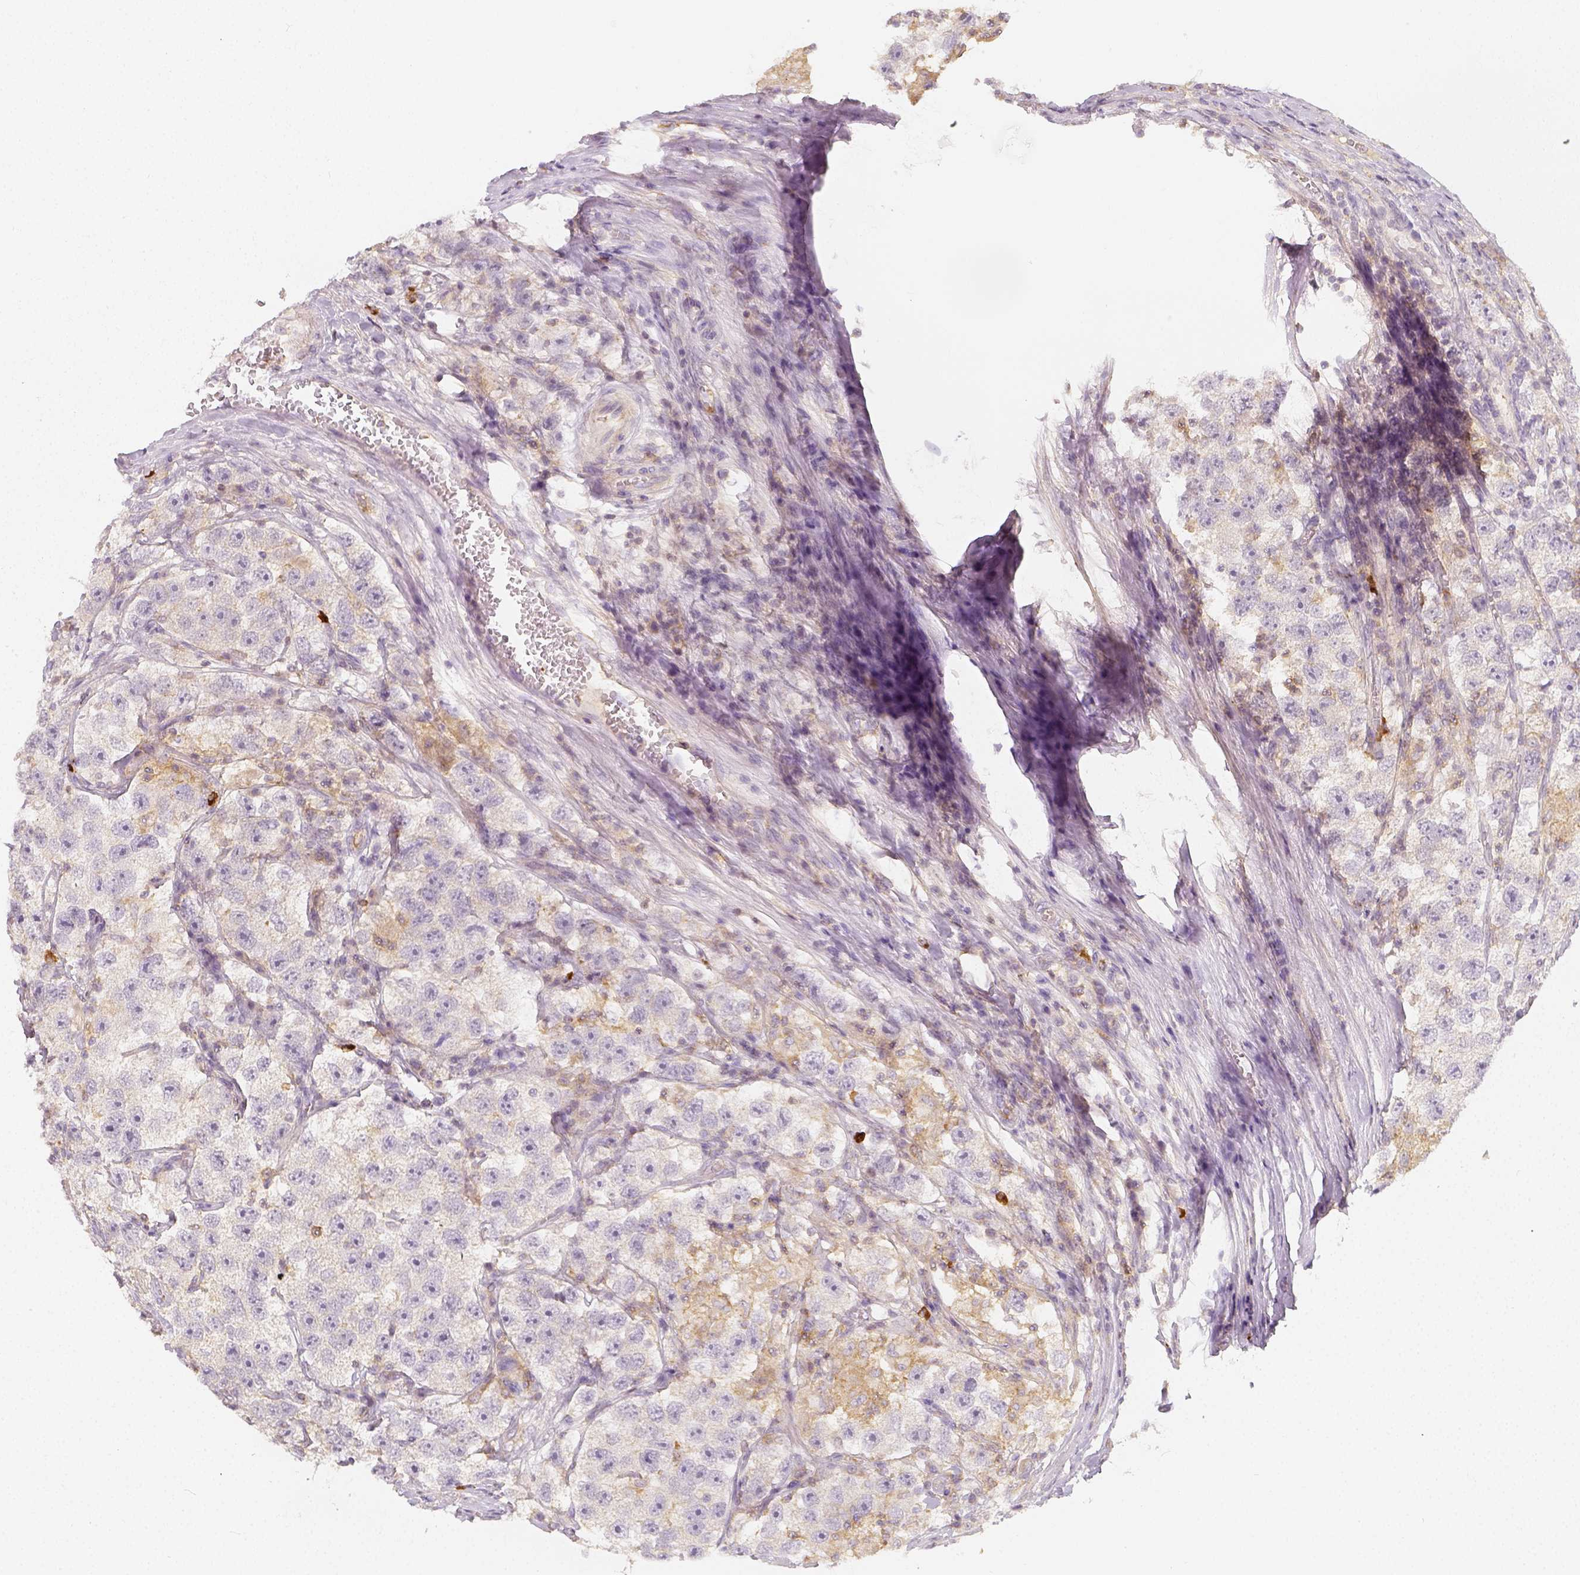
{"staining": {"intensity": "negative", "quantity": "none", "location": "none"}, "tissue": "testis cancer", "cell_type": "Tumor cells", "image_type": "cancer", "snomed": [{"axis": "morphology", "description": "Seminoma, NOS"}, {"axis": "topography", "description": "Testis"}], "caption": "Immunohistochemistry photomicrograph of neoplastic tissue: seminoma (testis) stained with DAB (3,3'-diaminobenzidine) demonstrates no significant protein staining in tumor cells.", "gene": "PTPRJ", "patient": {"sex": "male", "age": 26}}